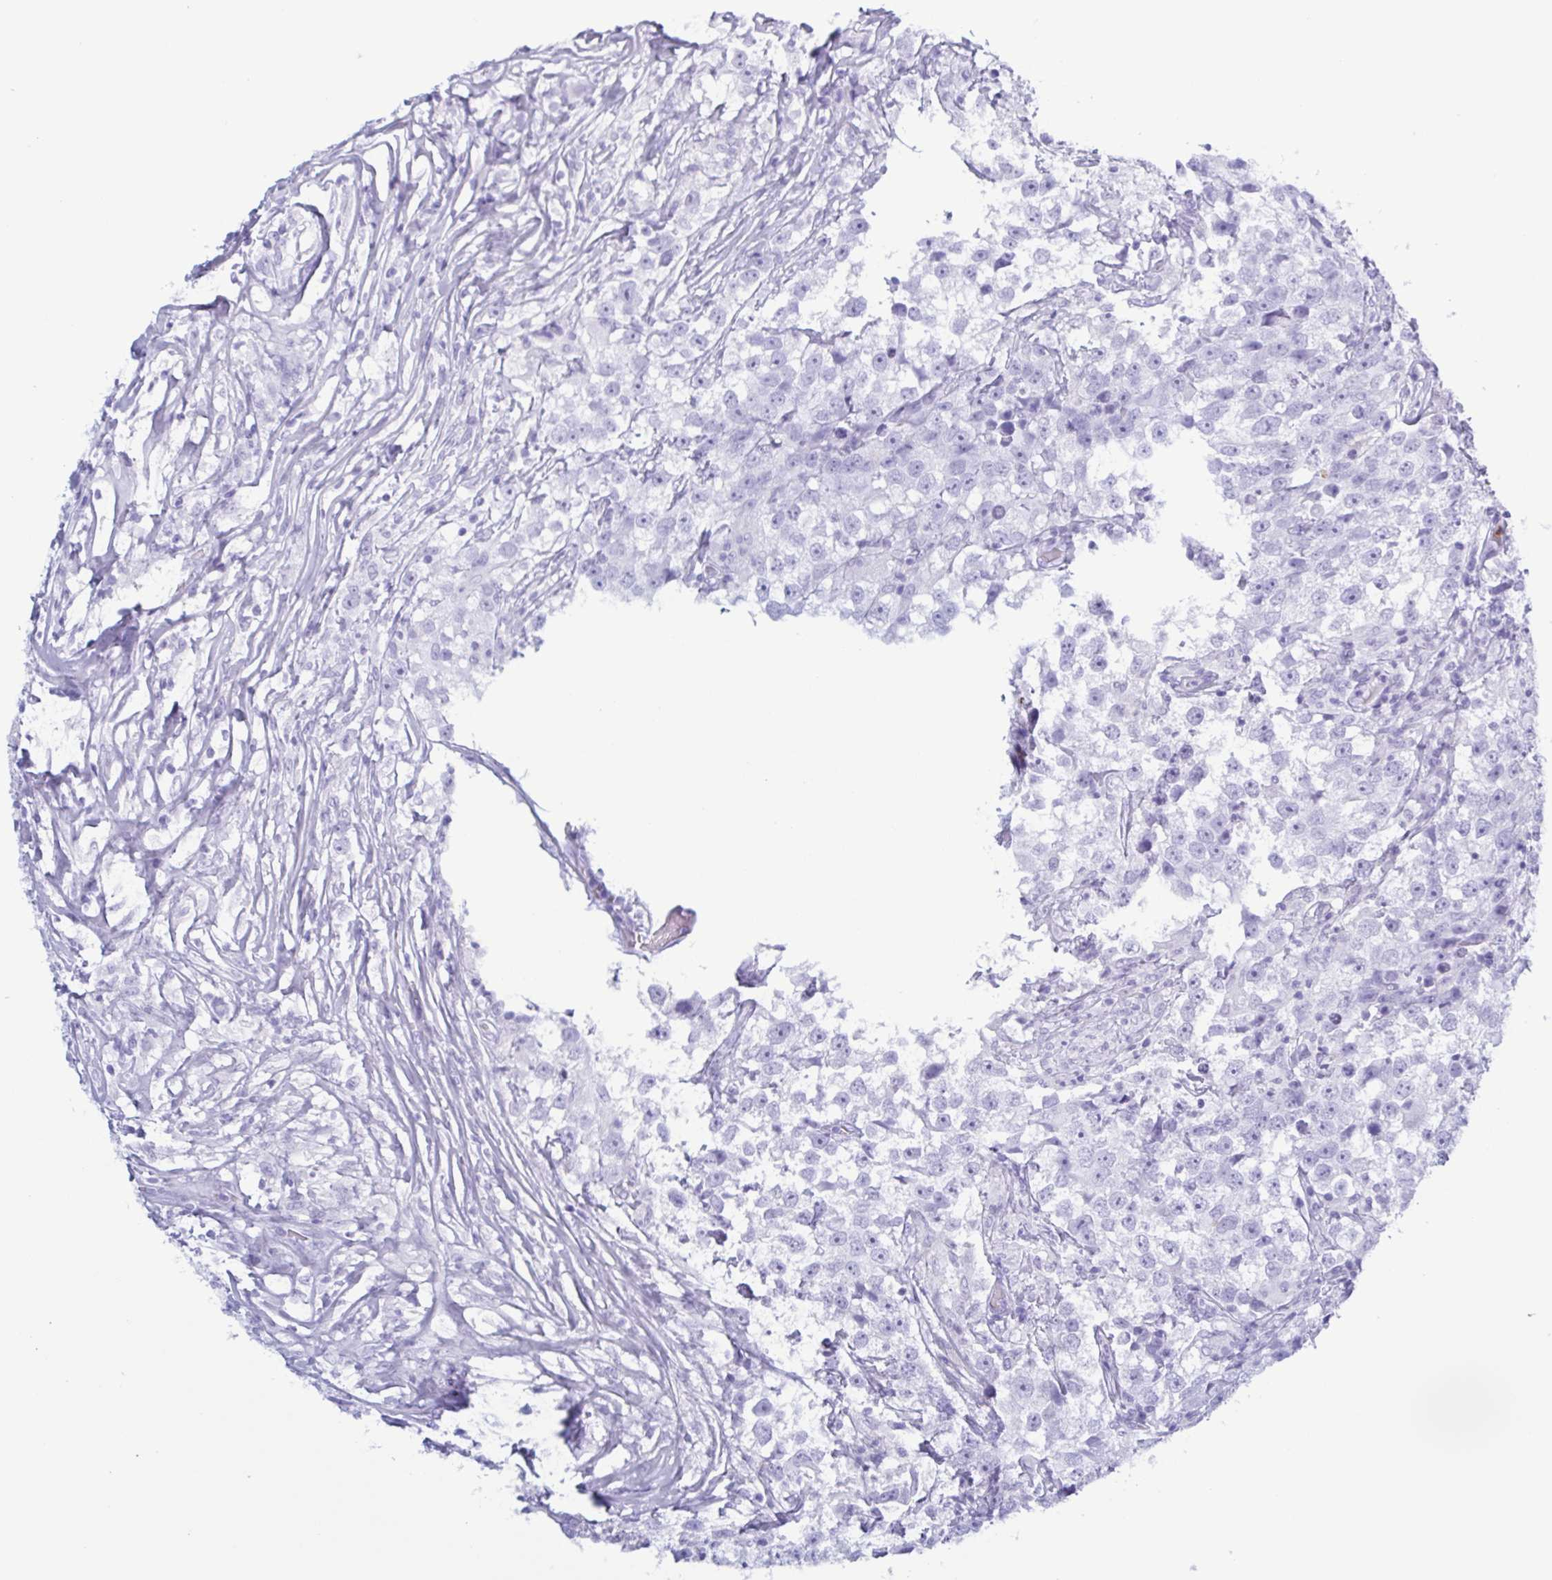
{"staining": {"intensity": "negative", "quantity": "none", "location": "none"}, "tissue": "testis cancer", "cell_type": "Tumor cells", "image_type": "cancer", "snomed": [{"axis": "morphology", "description": "Seminoma, NOS"}, {"axis": "topography", "description": "Testis"}], "caption": "Human seminoma (testis) stained for a protein using immunohistochemistry (IHC) reveals no expression in tumor cells.", "gene": "LTF", "patient": {"sex": "male", "age": 46}}